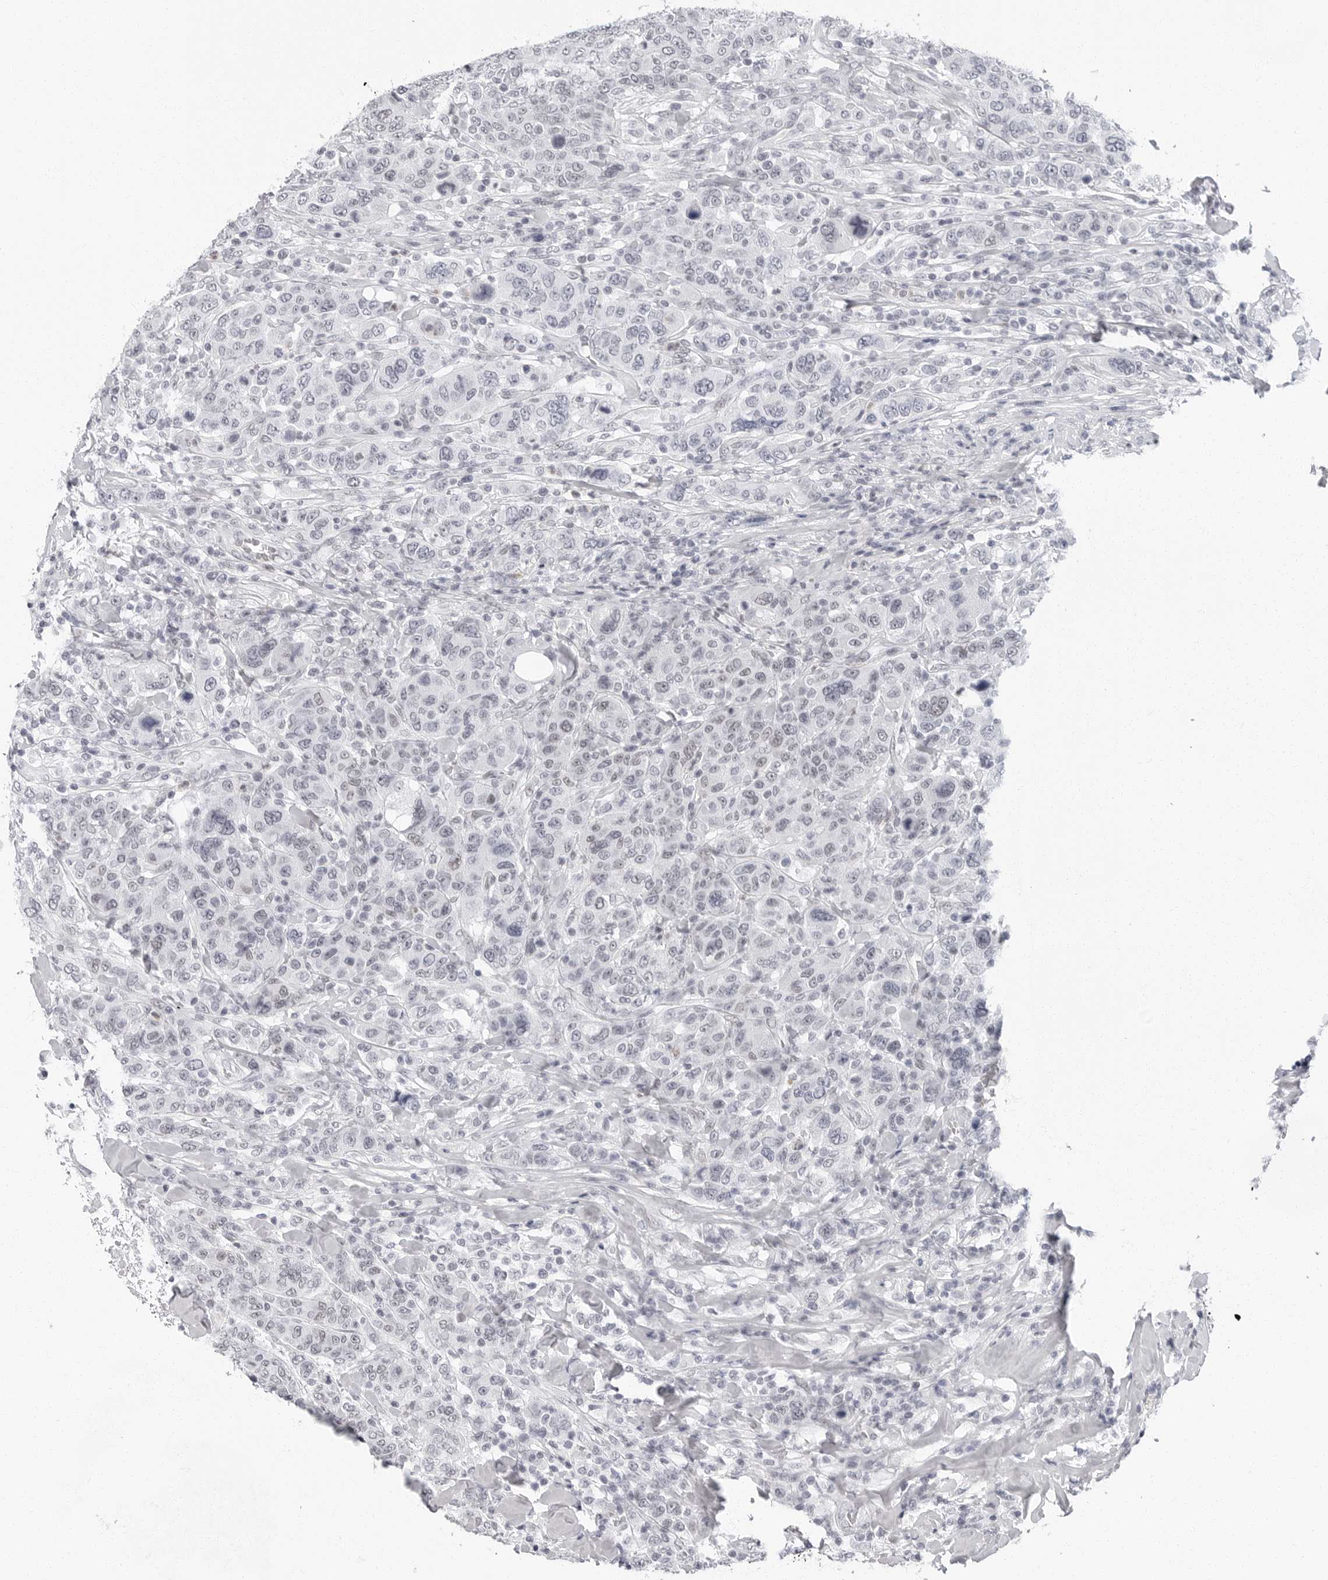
{"staining": {"intensity": "negative", "quantity": "none", "location": "none"}, "tissue": "breast cancer", "cell_type": "Tumor cells", "image_type": "cancer", "snomed": [{"axis": "morphology", "description": "Duct carcinoma"}, {"axis": "topography", "description": "Breast"}], "caption": "Tumor cells show no significant staining in invasive ductal carcinoma (breast).", "gene": "VEZF1", "patient": {"sex": "female", "age": 37}}